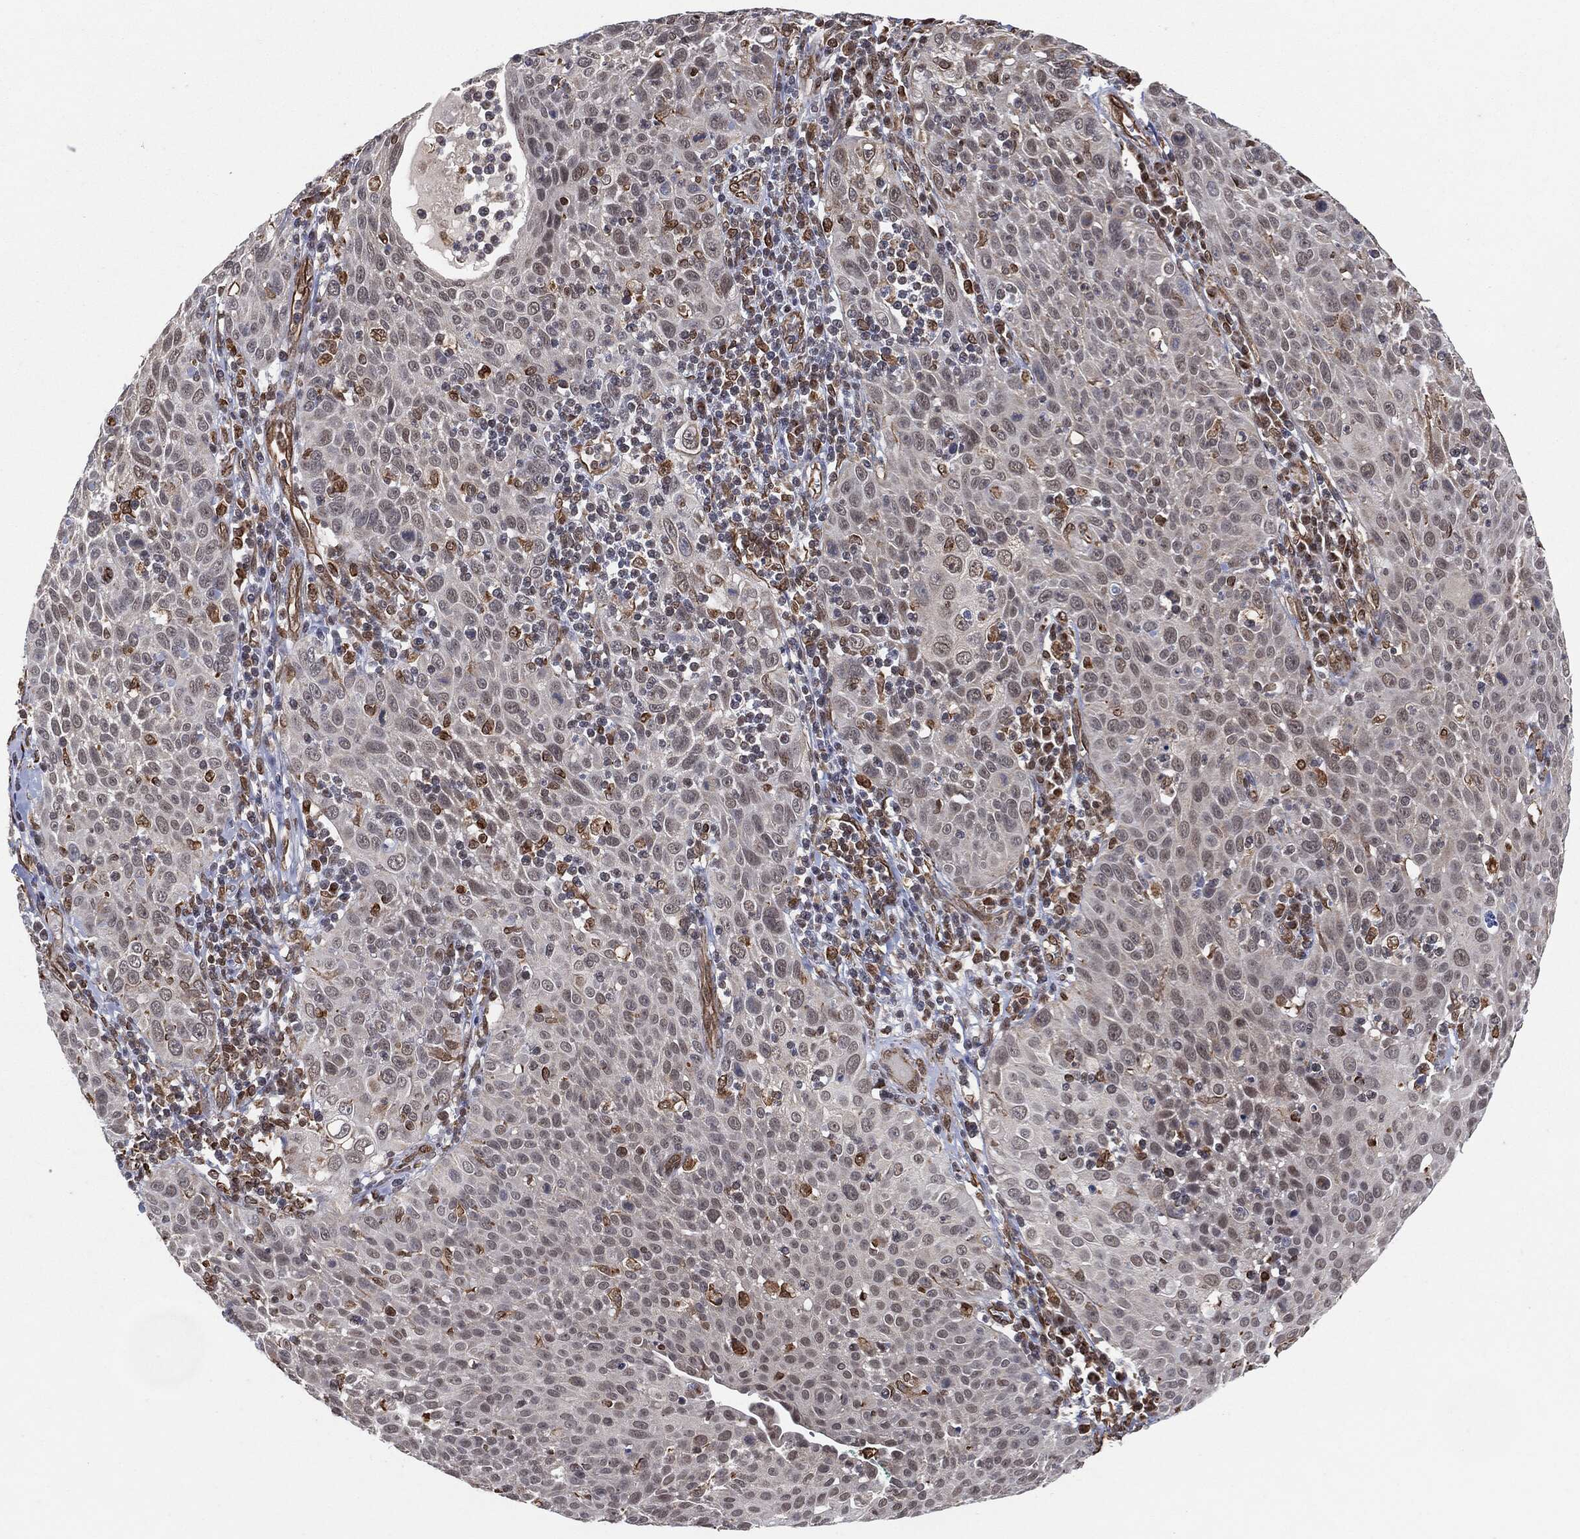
{"staining": {"intensity": "negative", "quantity": "none", "location": "none"}, "tissue": "cervical cancer", "cell_type": "Tumor cells", "image_type": "cancer", "snomed": [{"axis": "morphology", "description": "Squamous cell carcinoma, NOS"}, {"axis": "topography", "description": "Cervix"}], "caption": "There is no significant staining in tumor cells of cervical cancer. (Stains: DAB immunohistochemistry (IHC) with hematoxylin counter stain, Microscopy: brightfield microscopy at high magnification).", "gene": "TP53RK", "patient": {"sex": "female", "age": 26}}